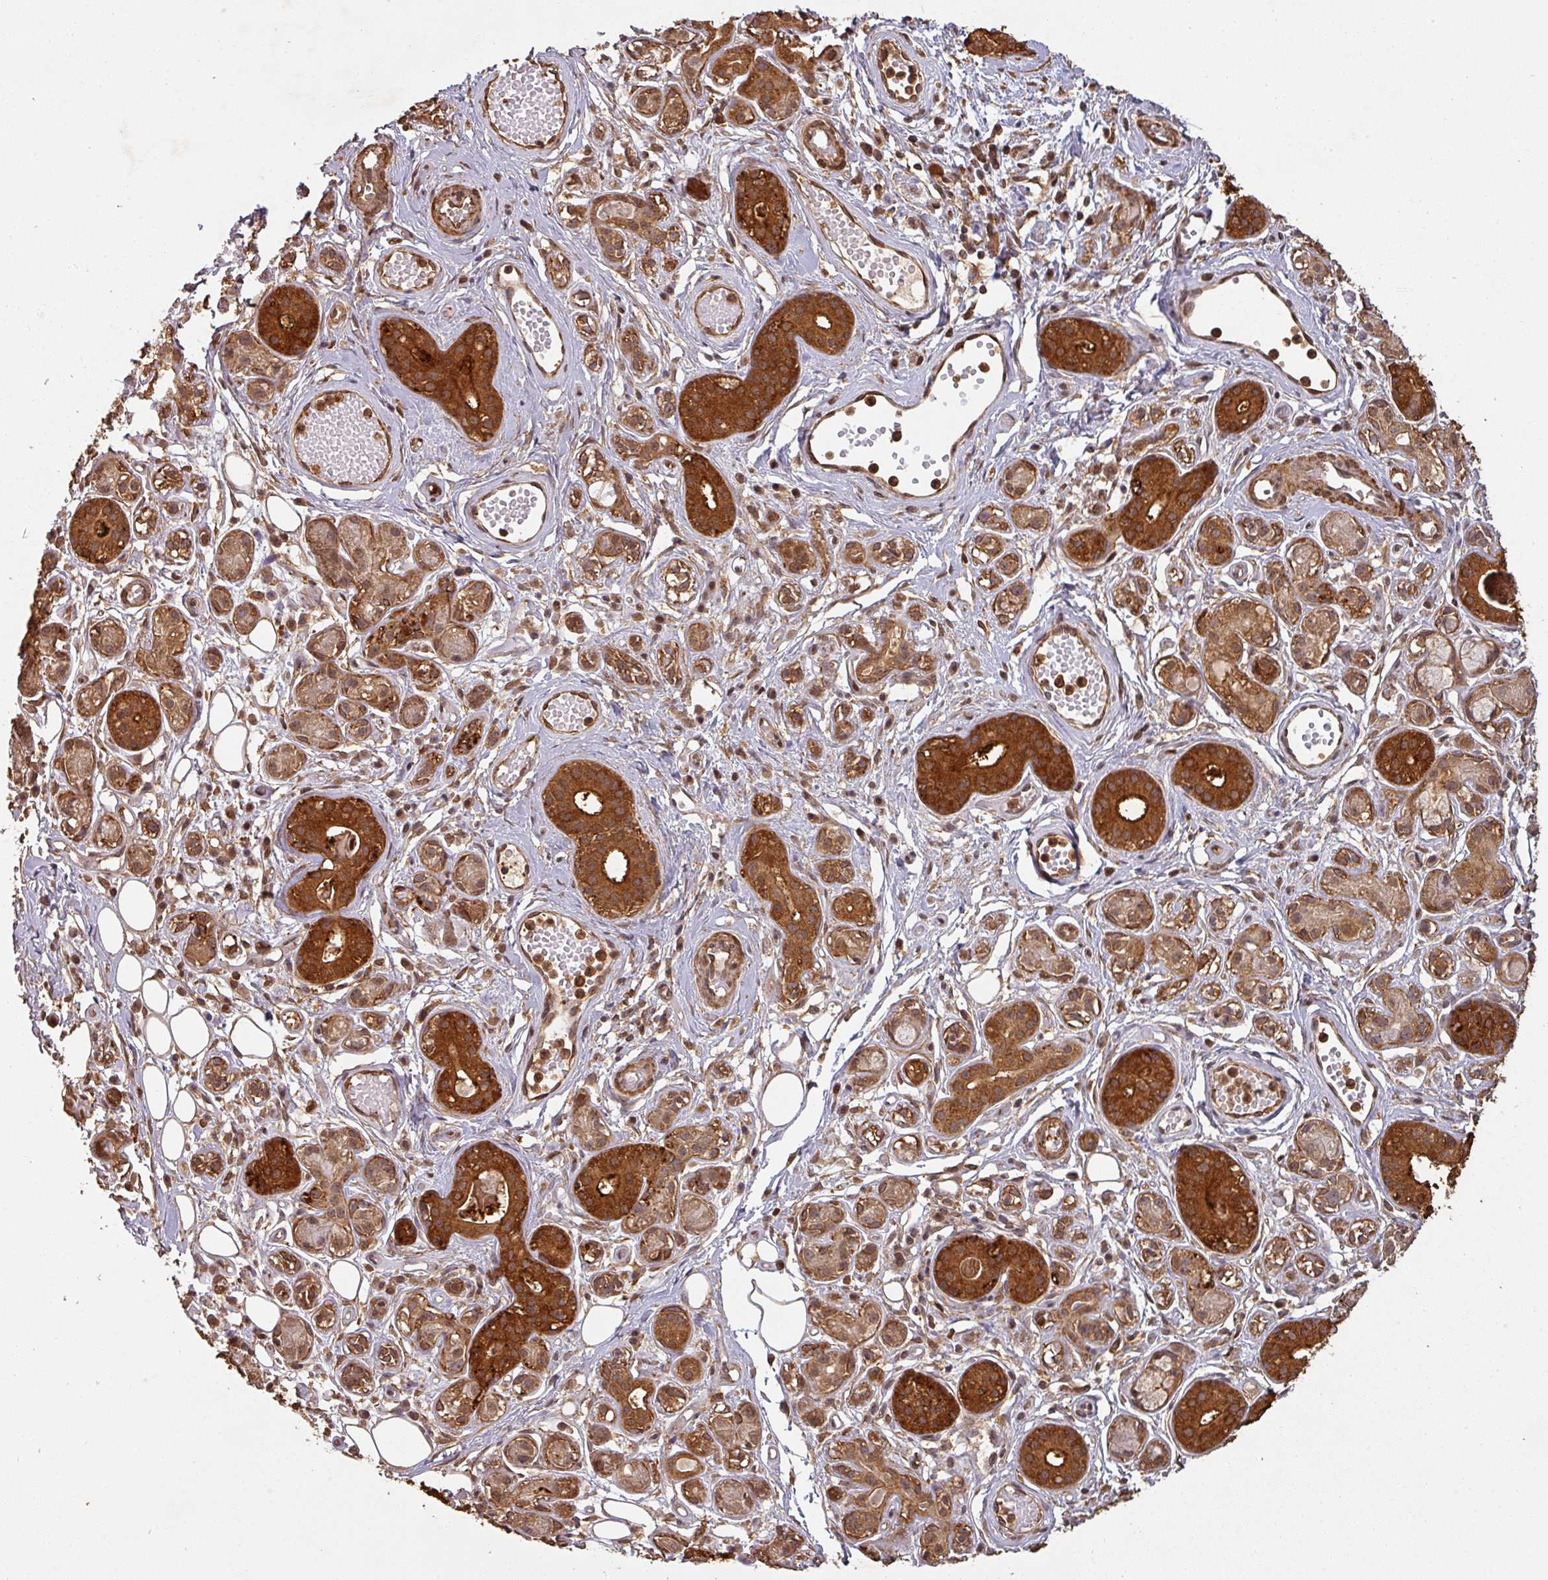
{"staining": {"intensity": "strong", "quantity": ">75%", "location": "cytoplasmic/membranous"}, "tissue": "salivary gland", "cell_type": "Glandular cells", "image_type": "normal", "snomed": [{"axis": "morphology", "description": "Normal tissue, NOS"}, {"axis": "topography", "description": "Salivary gland"}], "caption": "An immunohistochemistry (IHC) image of benign tissue is shown. Protein staining in brown highlights strong cytoplasmic/membranous positivity in salivary gland within glandular cells.", "gene": "ZNF322", "patient": {"sex": "male", "age": 54}}